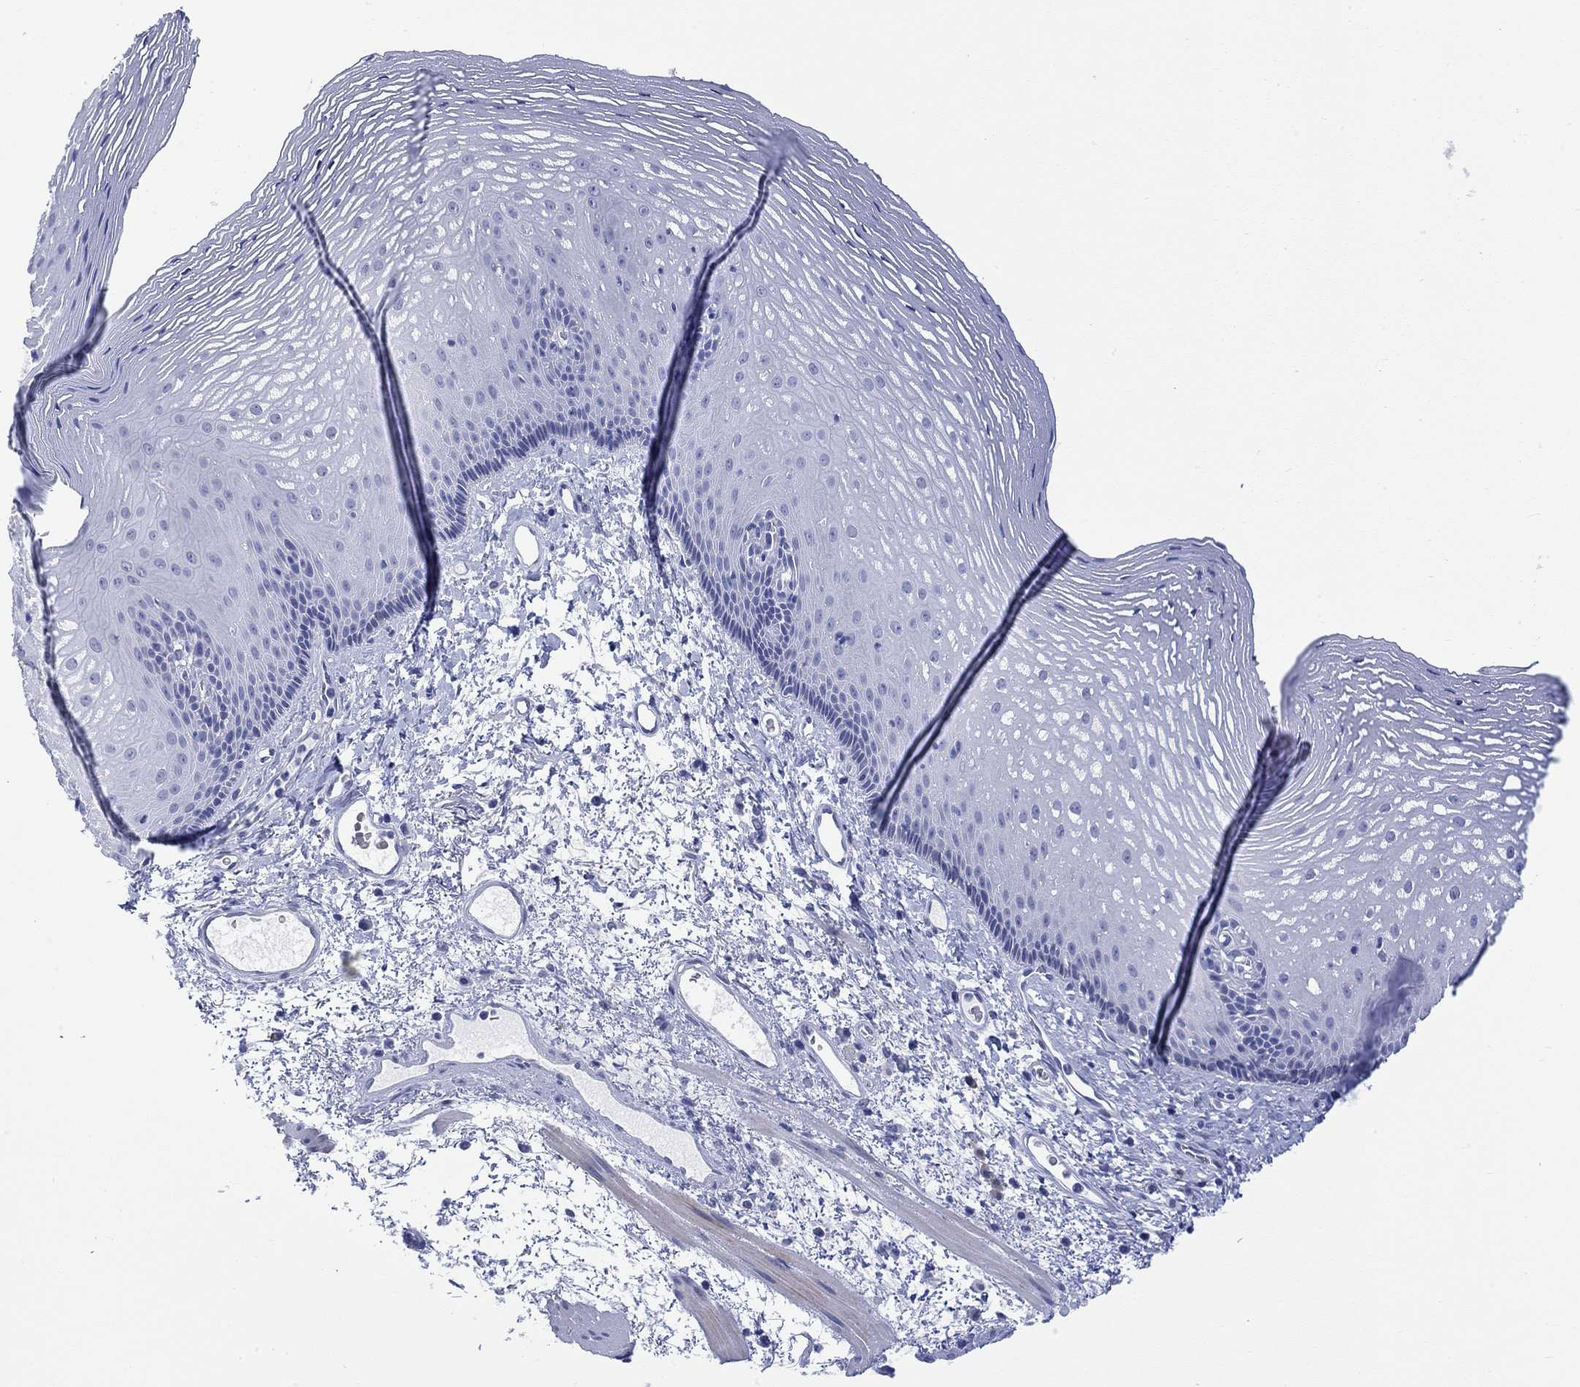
{"staining": {"intensity": "negative", "quantity": "none", "location": "none"}, "tissue": "esophagus", "cell_type": "Squamous epithelial cells", "image_type": "normal", "snomed": [{"axis": "morphology", "description": "Normal tissue, NOS"}, {"axis": "topography", "description": "Esophagus"}], "caption": "This is an IHC micrograph of normal human esophagus. There is no expression in squamous epithelial cells.", "gene": "MSI1", "patient": {"sex": "male", "age": 76}}